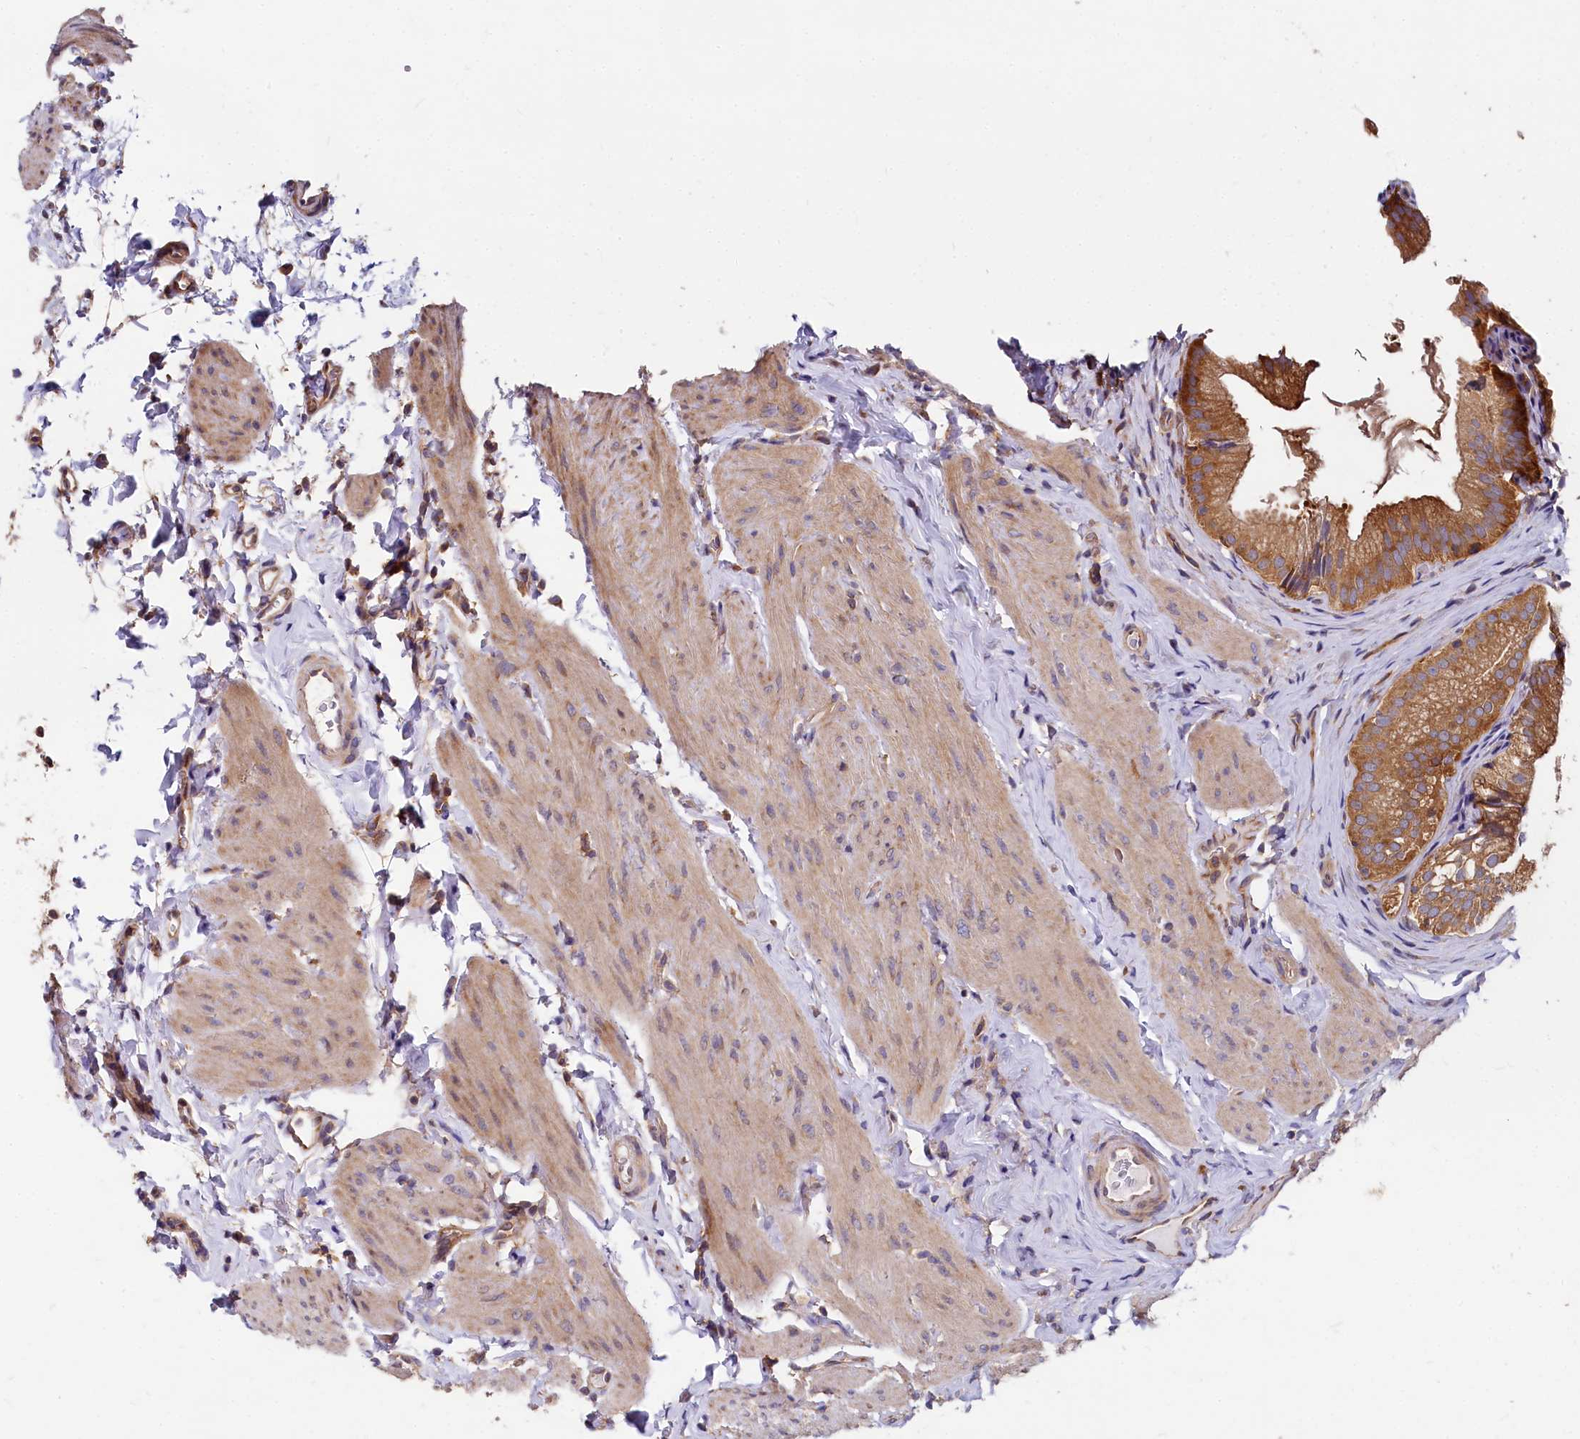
{"staining": {"intensity": "strong", "quantity": ">75%", "location": "cytoplasmic/membranous"}, "tissue": "gallbladder", "cell_type": "Glandular cells", "image_type": "normal", "snomed": [{"axis": "morphology", "description": "Normal tissue, NOS"}, {"axis": "topography", "description": "Gallbladder"}], "caption": "This is an image of immunohistochemistry staining of benign gallbladder, which shows strong positivity in the cytoplasmic/membranous of glandular cells.", "gene": "EIF2B2", "patient": {"sex": "female", "age": 30}}